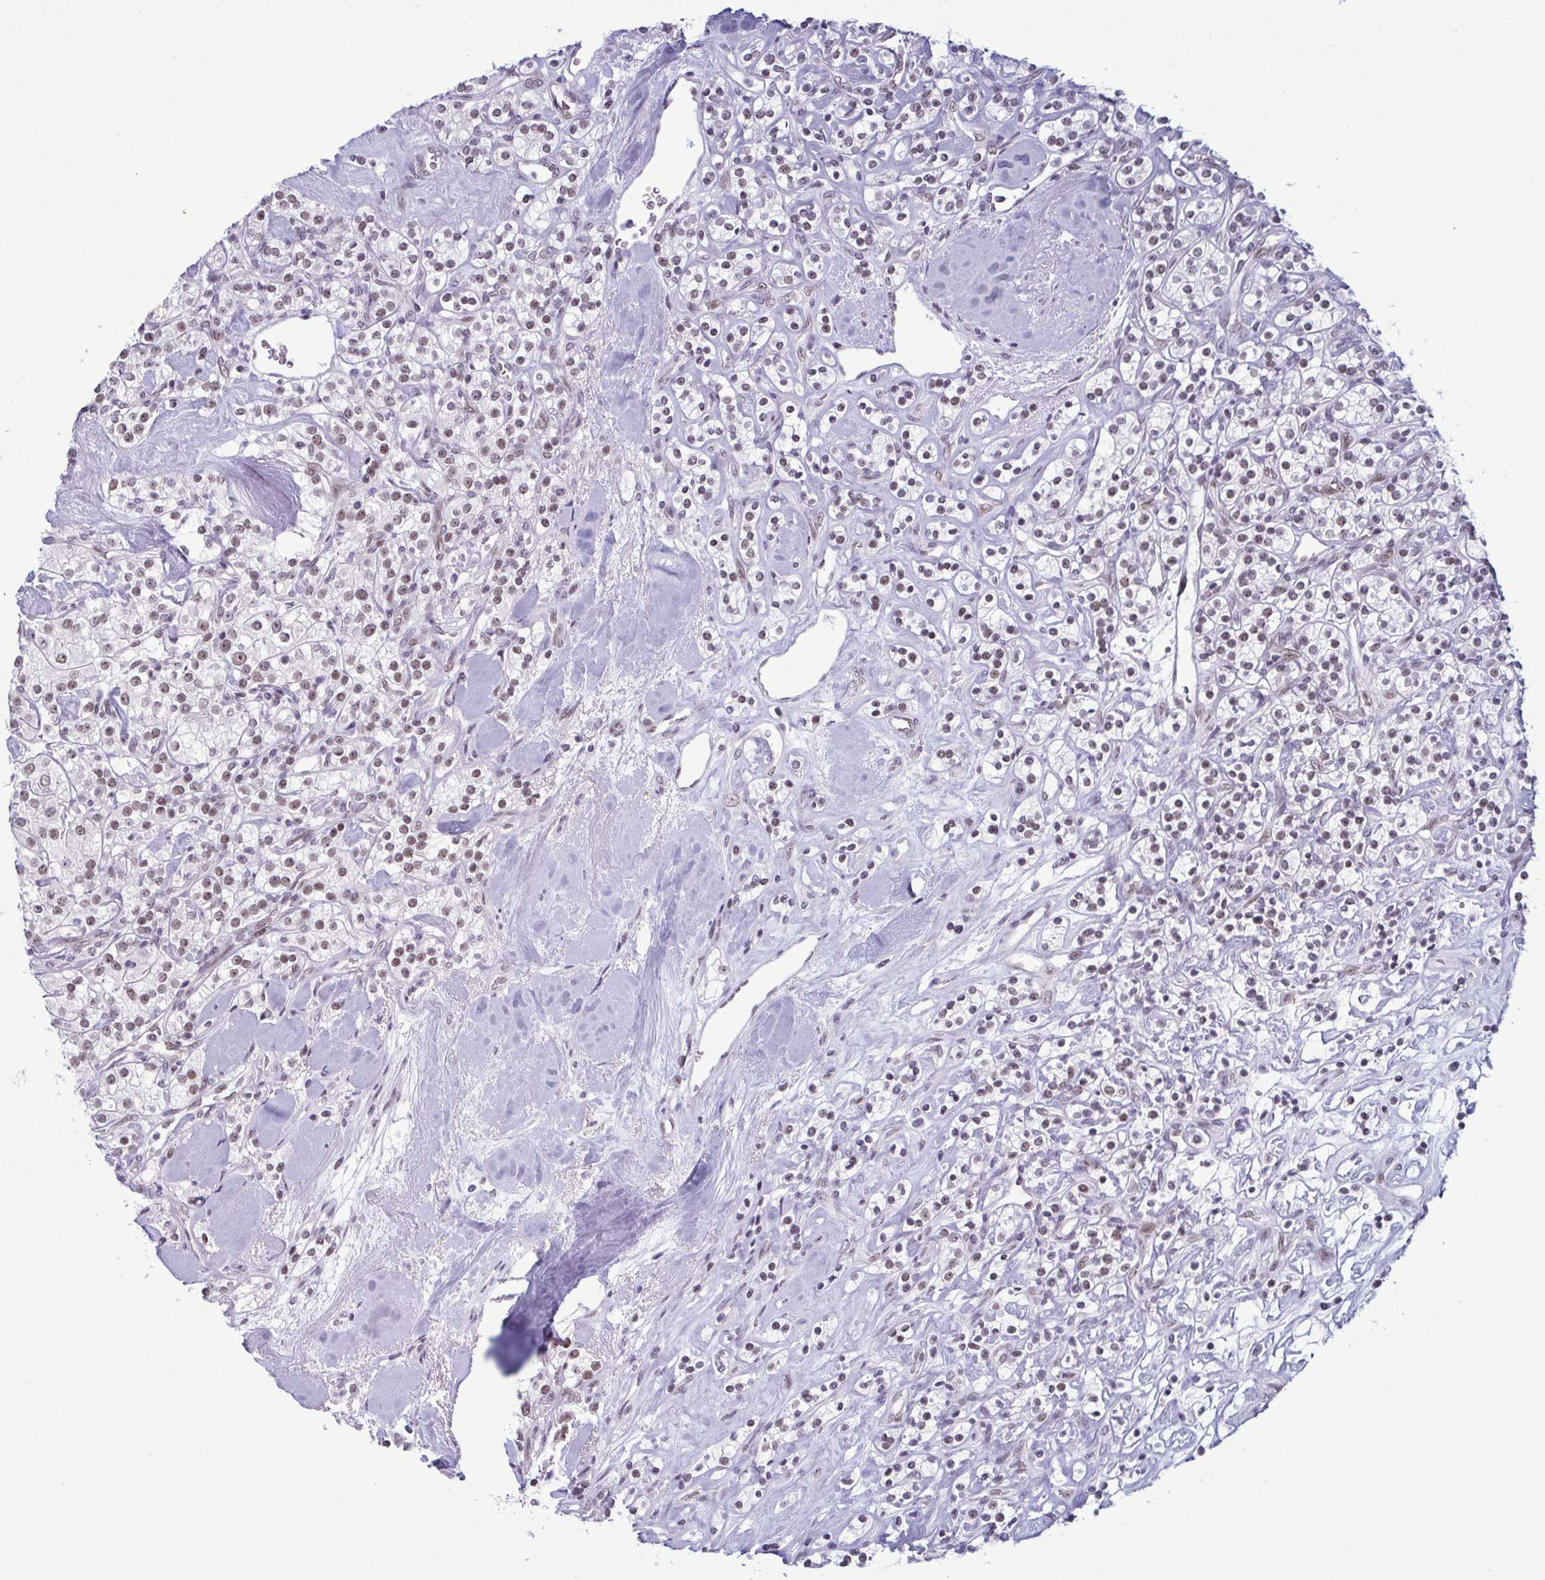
{"staining": {"intensity": "weak", "quantity": "25%-75%", "location": "nuclear"}, "tissue": "renal cancer", "cell_type": "Tumor cells", "image_type": "cancer", "snomed": [{"axis": "morphology", "description": "Adenocarcinoma, NOS"}, {"axis": "topography", "description": "Kidney"}], "caption": "Protein analysis of adenocarcinoma (renal) tissue demonstrates weak nuclear positivity in approximately 25%-75% of tumor cells. (DAB IHC with brightfield microscopy, high magnification).", "gene": "RBM7", "patient": {"sex": "male", "age": 77}}